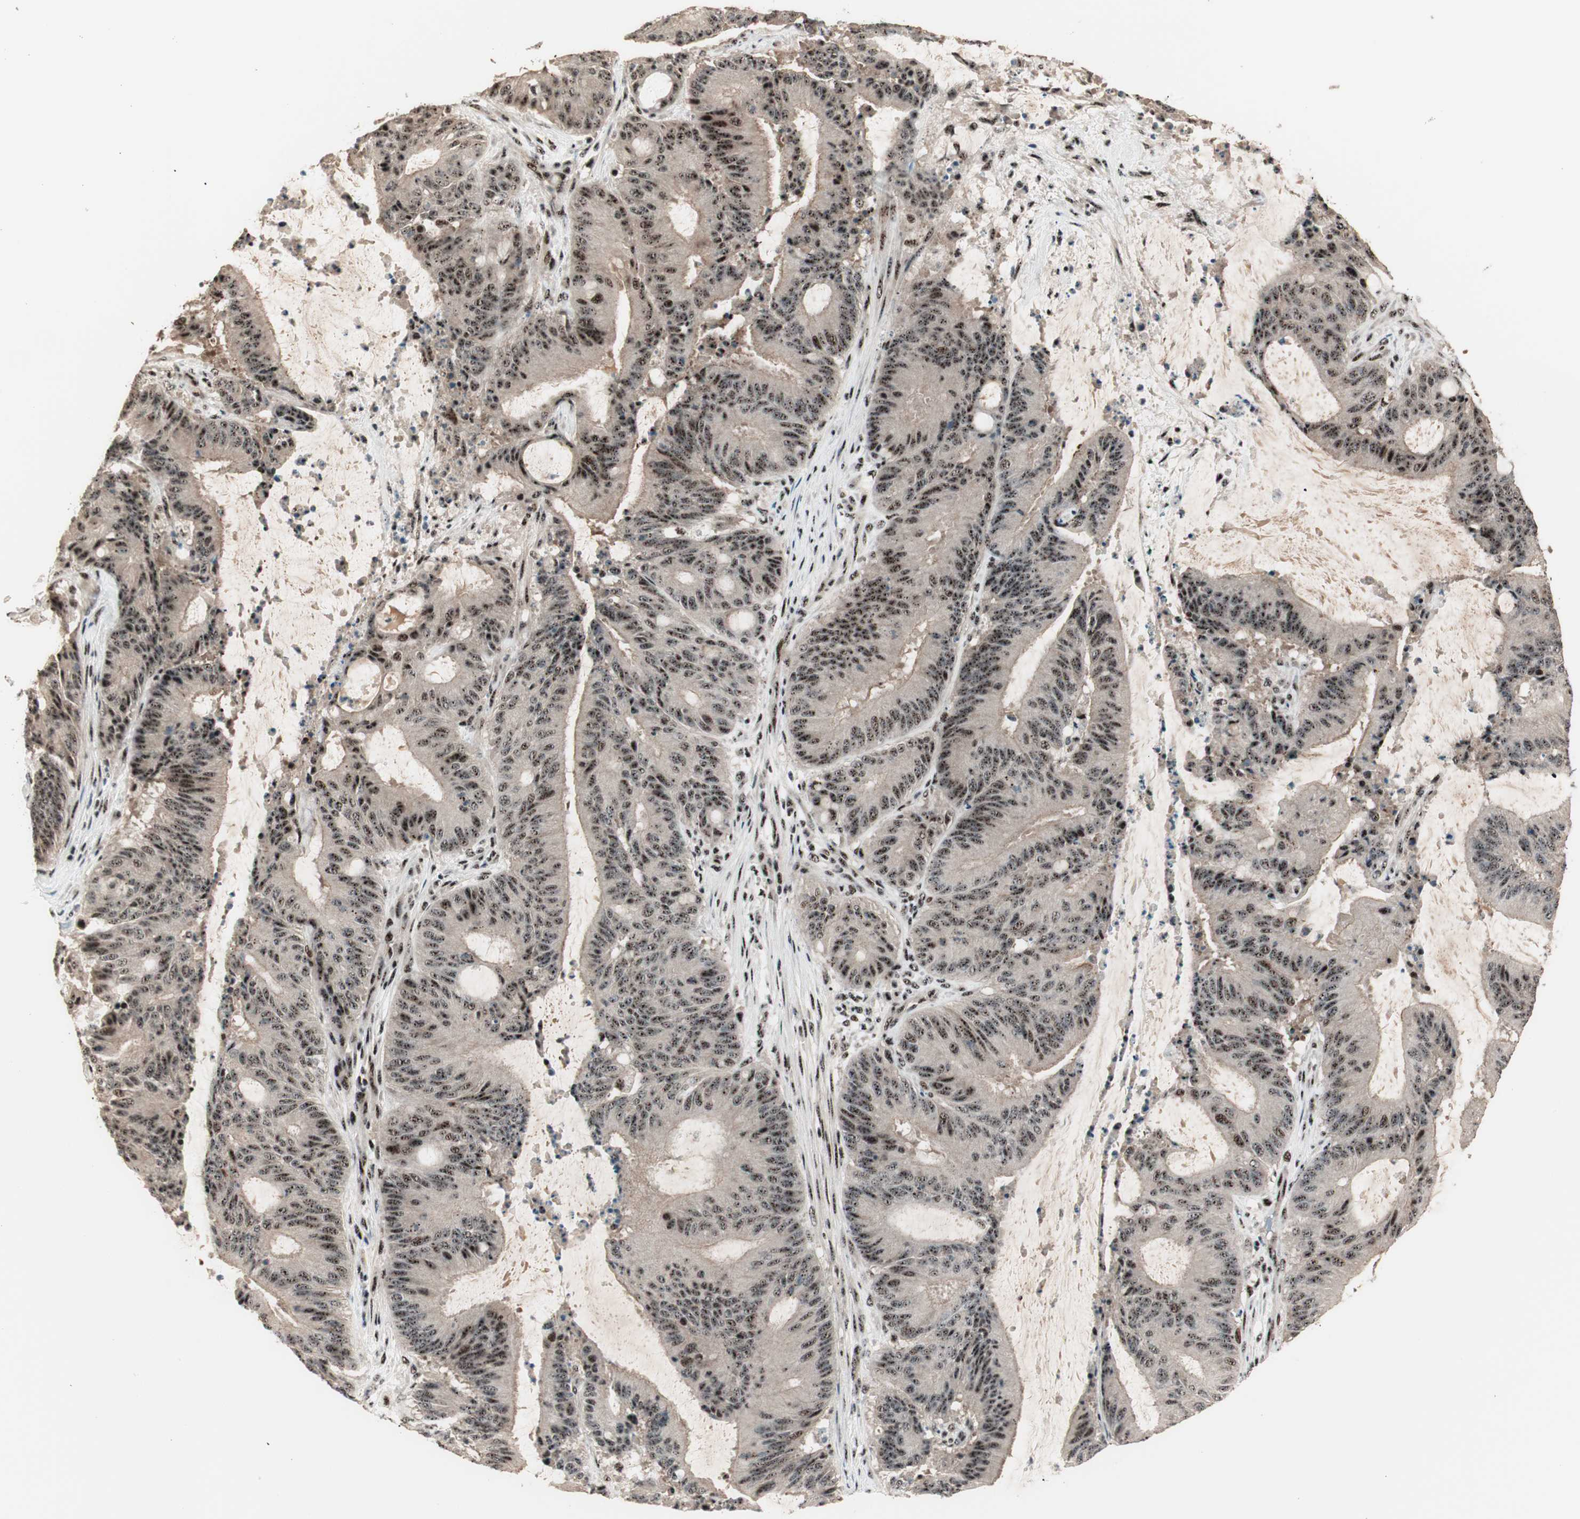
{"staining": {"intensity": "moderate", "quantity": ">75%", "location": "cytoplasmic/membranous,nuclear"}, "tissue": "liver cancer", "cell_type": "Tumor cells", "image_type": "cancer", "snomed": [{"axis": "morphology", "description": "Cholangiocarcinoma"}, {"axis": "topography", "description": "Liver"}], "caption": "Human liver cancer (cholangiocarcinoma) stained for a protein (brown) reveals moderate cytoplasmic/membranous and nuclear positive expression in approximately >75% of tumor cells.", "gene": "NR5A2", "patient": {"sex": "female", "age": 73}}